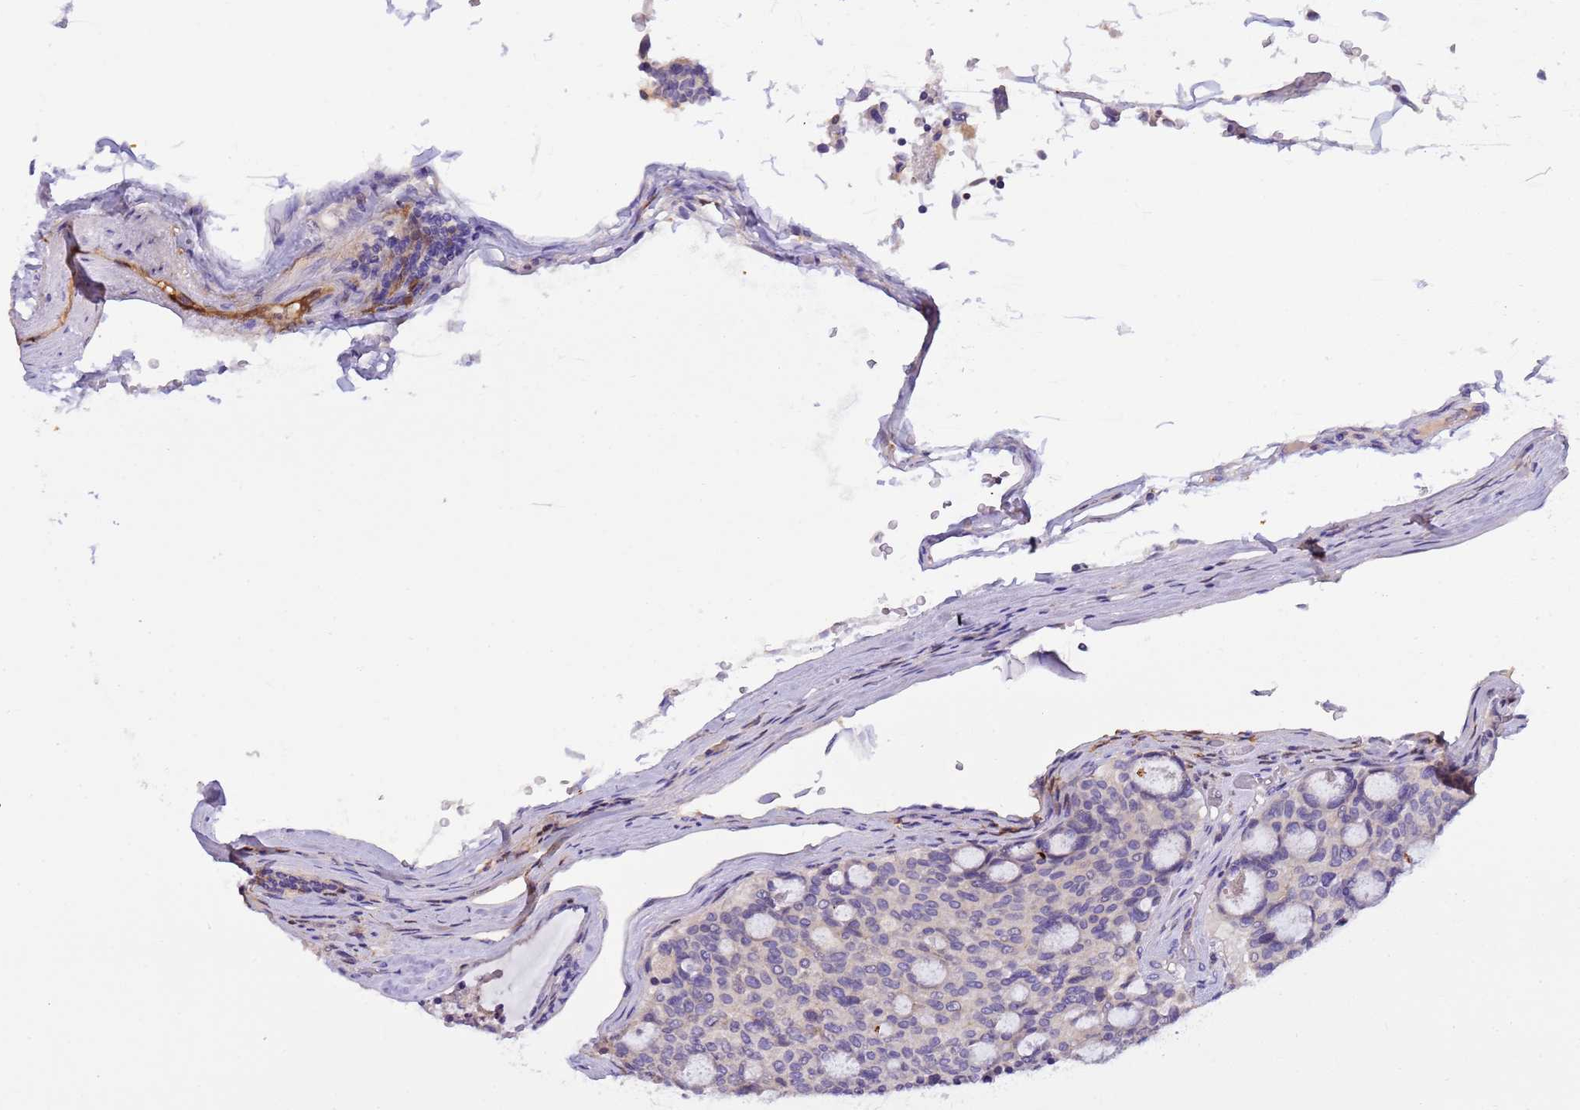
{"staining": {"intensity": "negative", "quantity": "none", "location": "none"}, "tissue": "carcinoid", "cell_type": "Tumor cells", "image_type": "cancer", "snomed": [{"axis": "morphology", "description": "Carcinoid, malignant, NOS"}, {"axis": "topography", "description": "Pancreas"}], "caption": "This is an IHC image of carcinoid. There is no staining in tumor cells.", "gene": "PLCXD3", "patient": {"sex": "female", "age": 54}}